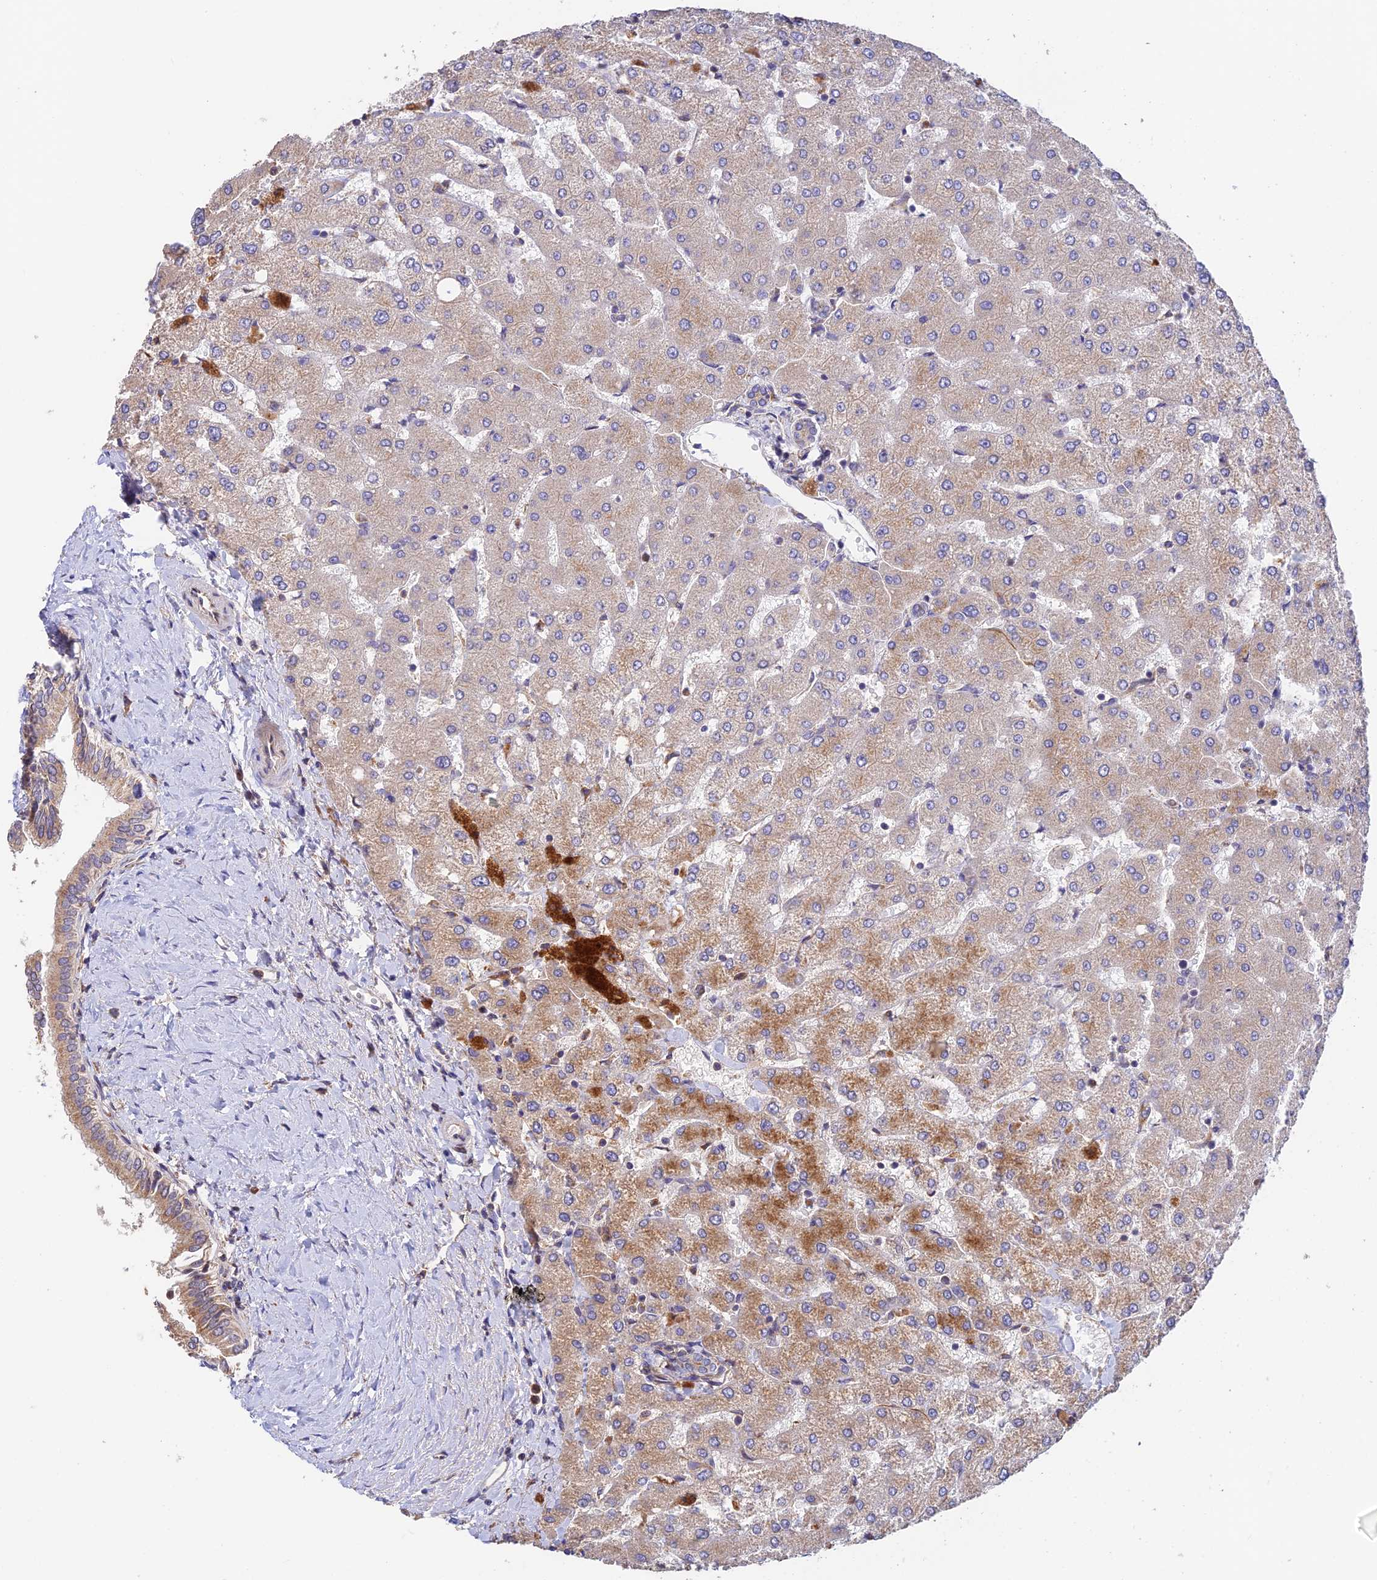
{"staining": {"intensity": "negative", "quantity": "none", "location": "none"}, "tissue": "liver", "cell_type": "Cholangiocytes", "image_type": "normal", "snomed": [{"axis": "morphology", "description": "Normal tissue, NOS"}, {"axis": "topography", "description": "Liver"}], "caption": "Cholangiocytes are negative for brown protein staining in benign liver. (IHC, brightfield microscopy, high magnification).", "gene": "EMC3", "patient": {"sex": "female", "age": 54}}